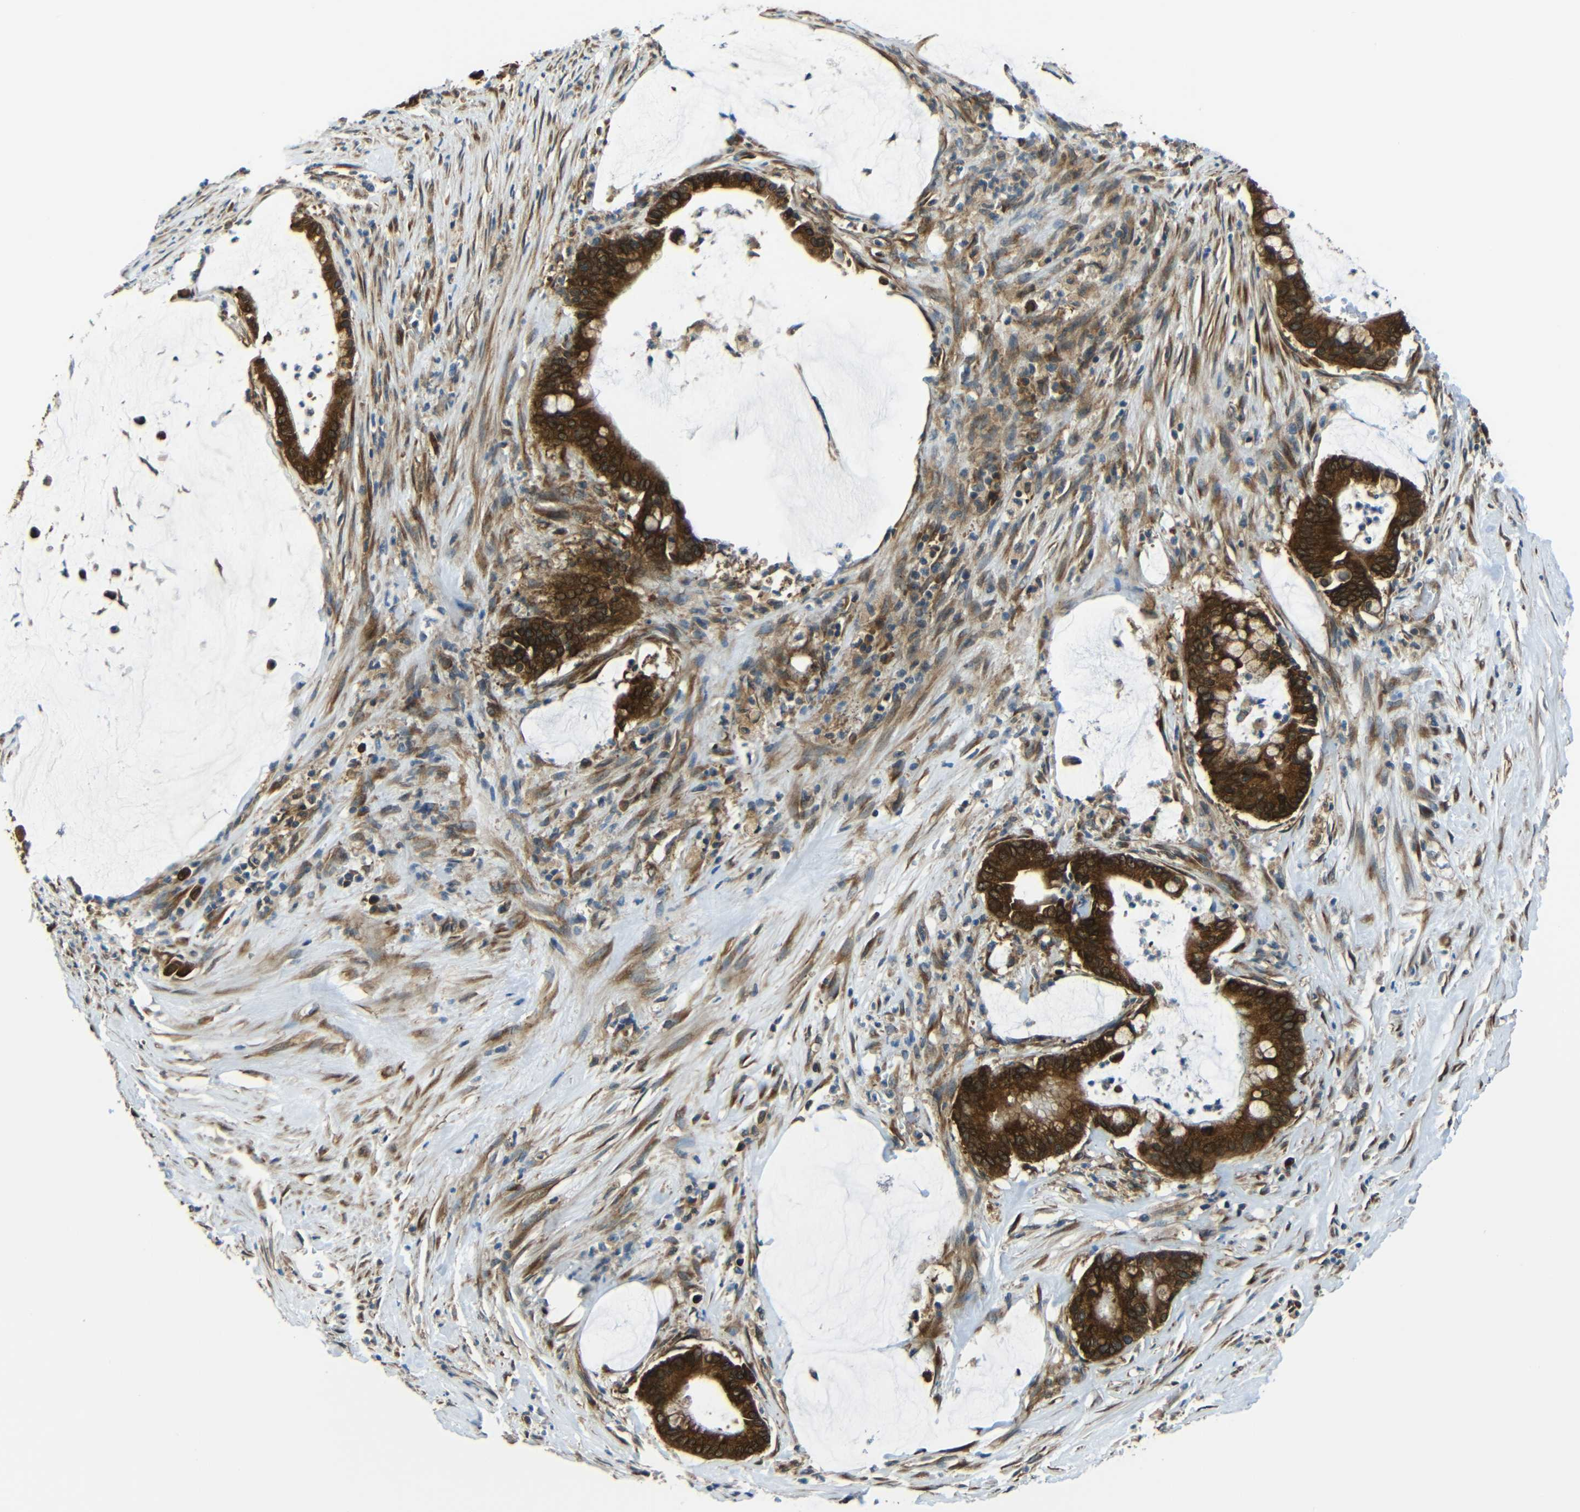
{"staining": {"intensity": "strong", "quantity": ">75%", "location": "cytoplasmic/membranous"}, "tissue": "pancreatic cancer", "cell_type": "Tumor cells", "image_type": "cancer", "snomed": [{"axis": "morphology", "description": "Adenocarcinoma, NOS"}, {"axis": "topography", "description": "Pancreas"}], "caption": "Pancreatic adenocarcinoma stained for a protein shows strong cytoplasmic/membranous positivity in tumor cells. The staining was performed using DAB (3,3'-diaminobenzidine) to visualize the protein expression in brown, while the nuclei were stained in blue with hematoxylin (Magnification: 20x).", "gene": "VAPB", "patient": {"sex": "male", "age": 41}}